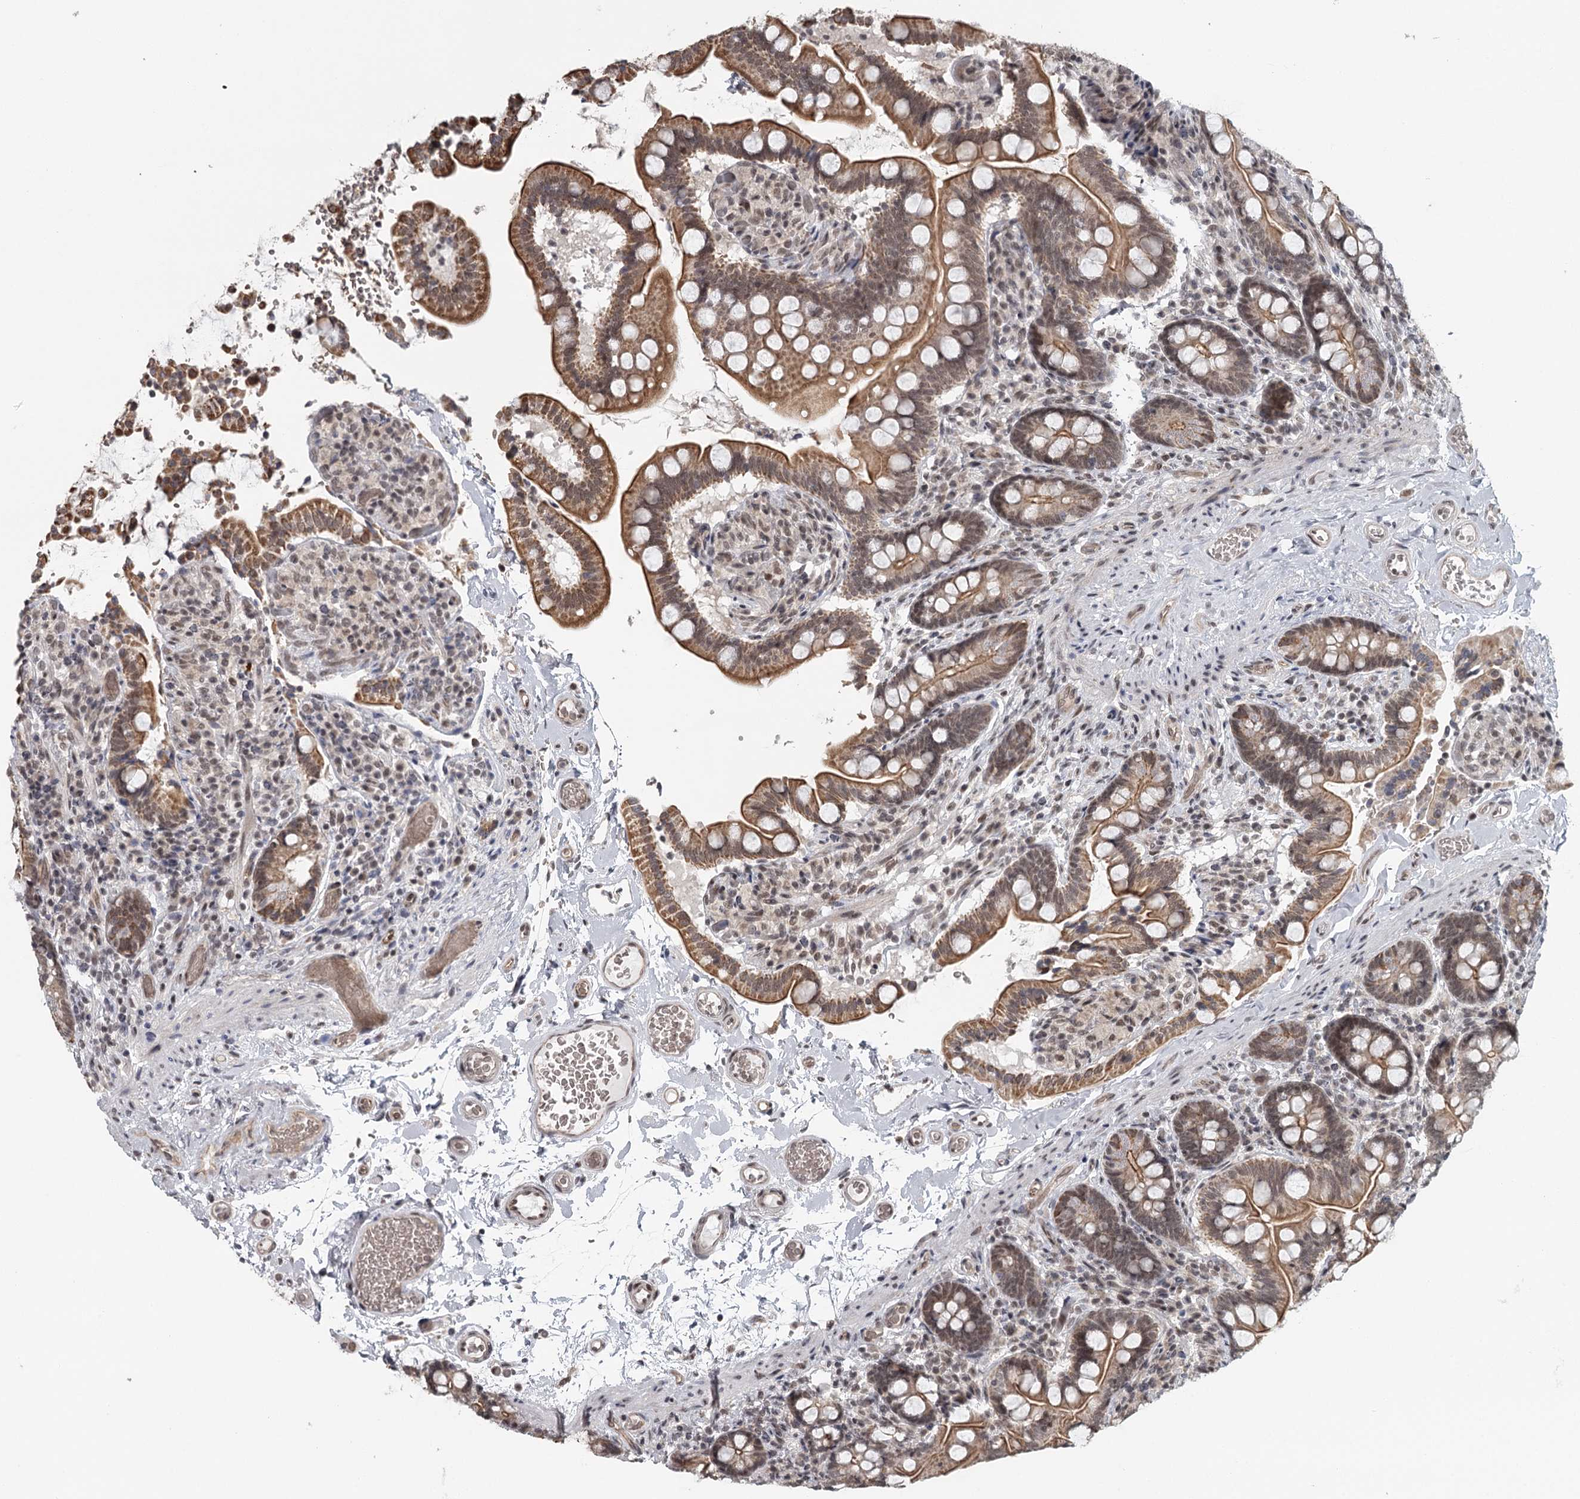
{"staining": {"intensity": "moderate", "quantity": ">75%", "location": "cytoplasmic/membranous,nuclear"}, "tissue": "small intestine", "cell_type": "Glandular cells", "image_type": "normal", "snomed": [{"axis": "morphology", "description": "Normal tissue, NOS"}, {"axis": "topography", "description": "Small intestine"}], "caption": "Moderate cytoplasmic/membranous,nuclear protein expression is present in approximately >75% of glandular cells in small intestine.", "gene": "FAM13C", "patient": {"sex": "female", "age": 64}}